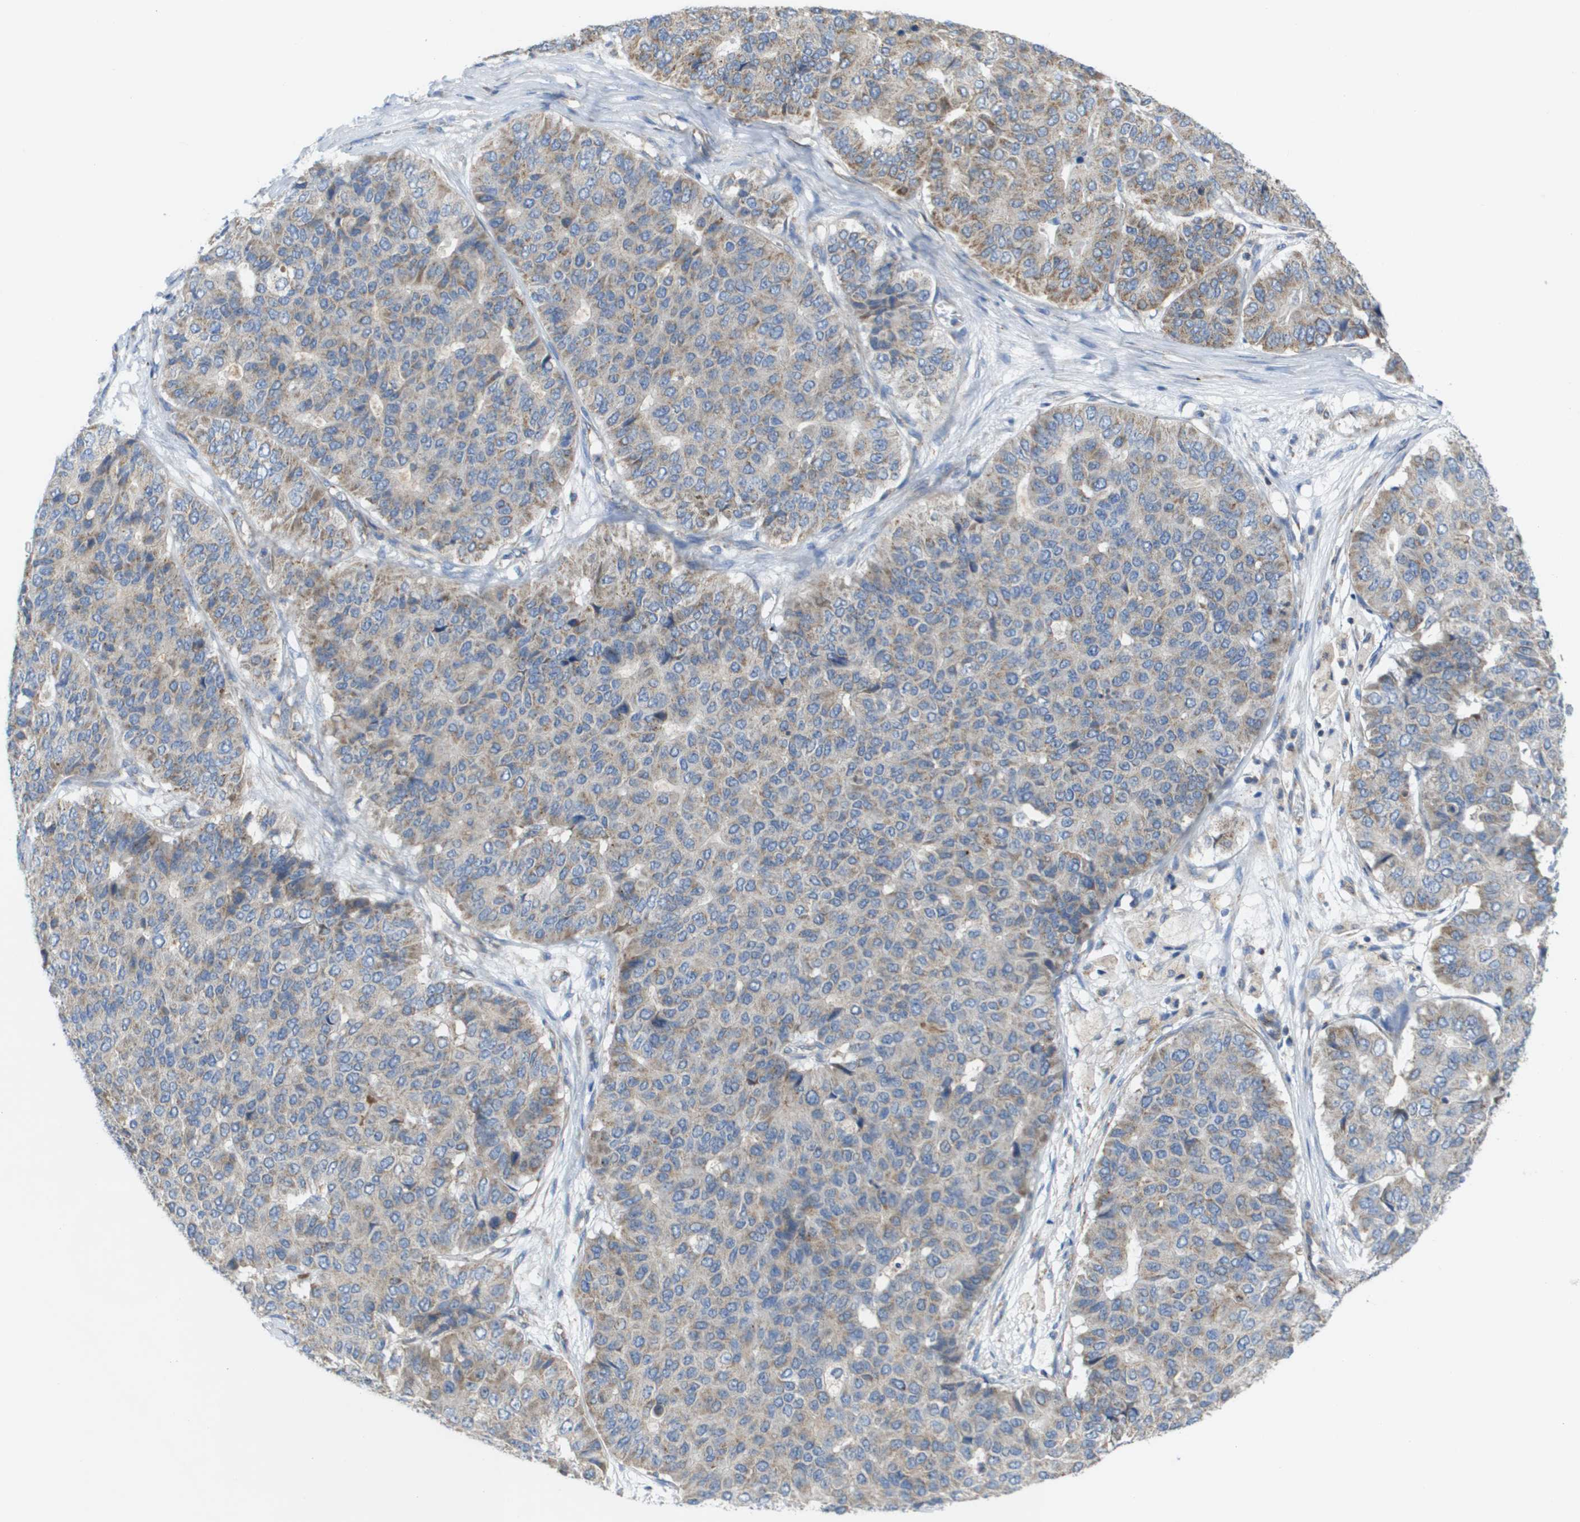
{"staining": {"intensity": "moderate", "quantity": "25%-75%", "location": "cytoplasmic/membranous"}, "tissue": "pancreatic cancer", "cell_type": "Tumor cells", "image_type": "cancer", "snomed": [{"axis": "morphology", "description": "Adenocarcinoma, NOS"}, {"axis": "topography", "description": "Pancreas"}], "caption": "Immunohistochemistry staining of pancreatic adenocarcinoma, which displays medium levels of moderate cytoplasmic/membranous staining in approximately 25%-75% of tumor cells indicating moderate cytoplasmic/membranous protein staining. The staining was performed using DAB (3,3'-diaminobenzidine) (brown) for protein detection and nuclei were counterstained in hematoxylin (blue).", "gene": "FIS1", "patient": {"sex": "male", "age": 50}}